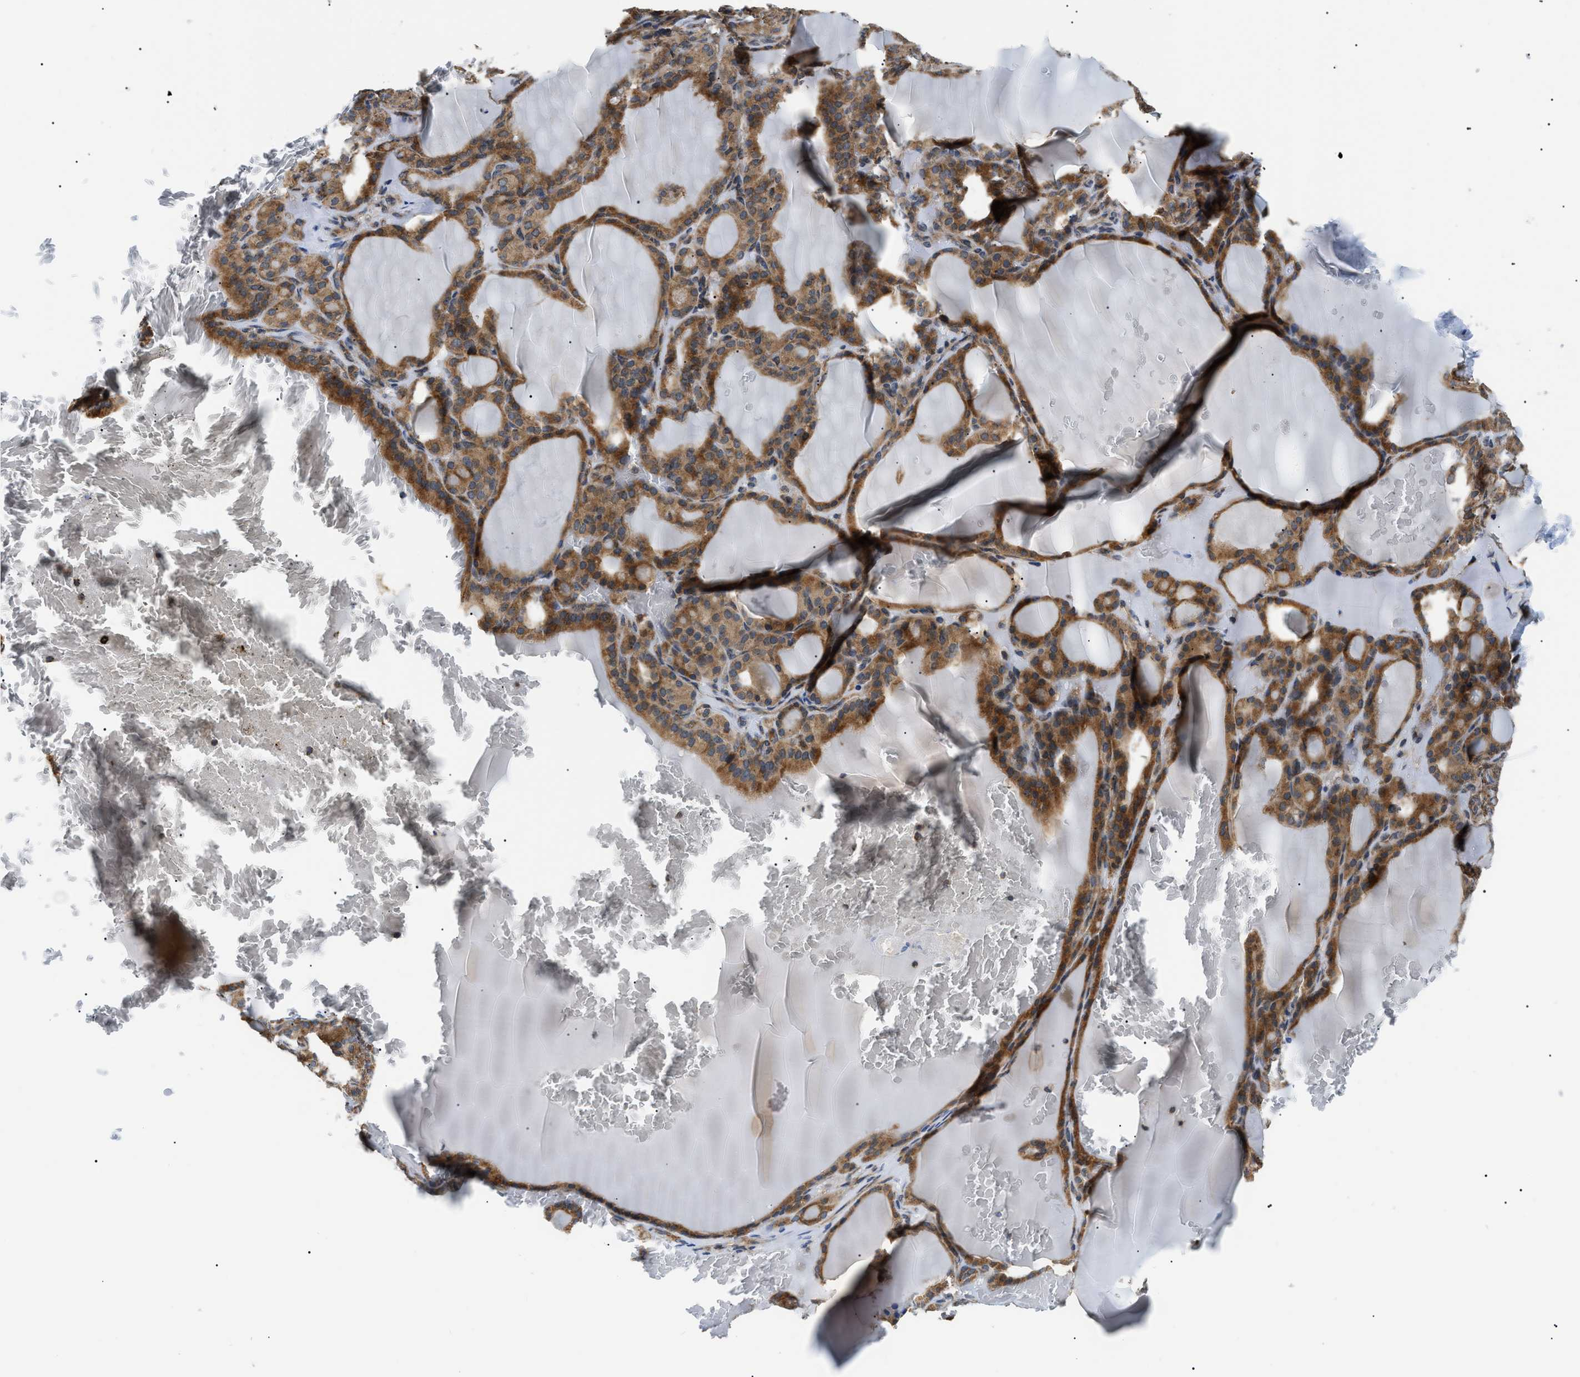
{"staining": {"intensity": "moderate", "quantity": ">75%", "location": "cytoplasmic/membranous"}, "tissue": "thyroid gland", "cell_type": "Glandular cells", "image_type": "normal", "snomed": [{"axis": "morphology", "description": "Normal tissue, NOS"}, {"axis": "topography", "description": "Thyroid gland"}], "caption": "Moderate cytoplasmic/membranous protein positivity is appreciated in about >75% of glandular cells in thyroid gland. (Stains: DAB (3,3'-diaminobenzidine) in brown, nuclei in blue, Microscopy: brightfield microscopy at high magnification).", "gene": "SRPK1", "patient": {"sex": "female", "age": 28}}